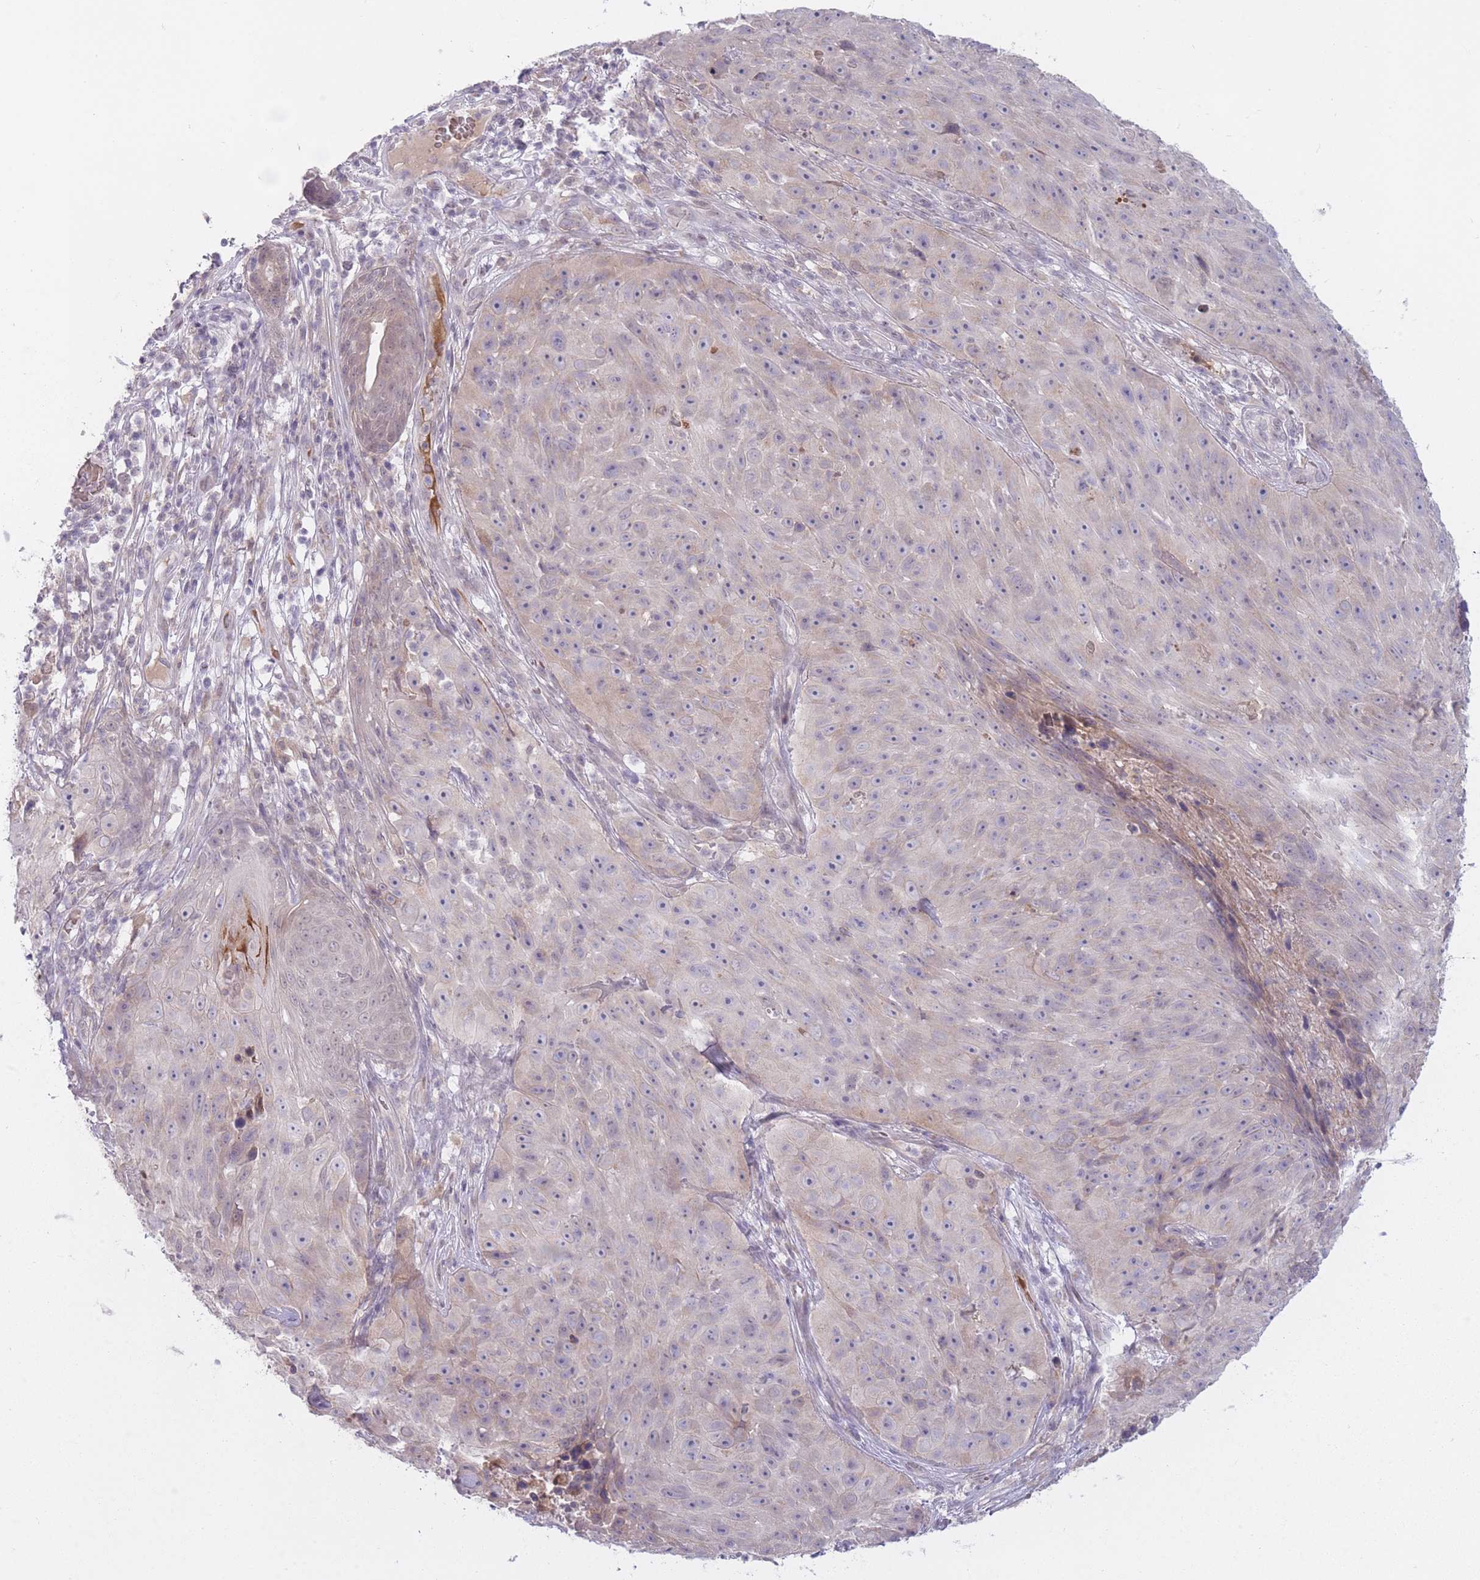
{"staining": {"intensity": "weak", "quantity": "<25%", "location": "cytoplasmic/membranous"}, "tissue": "skin cancer", "cell_type": "Tumor cells", "image_type": "cancer", "snomed": [{"axis": "morphology", "description": "Squamous cell carcinoma, NOS"}, {"axis": "topography", "description": "Skin"}], "caption": "Tumor cells show no significant protein expression in skin cancer.", "gene": "ARPIN", "patient": {"sex": "female", "age": 87}}